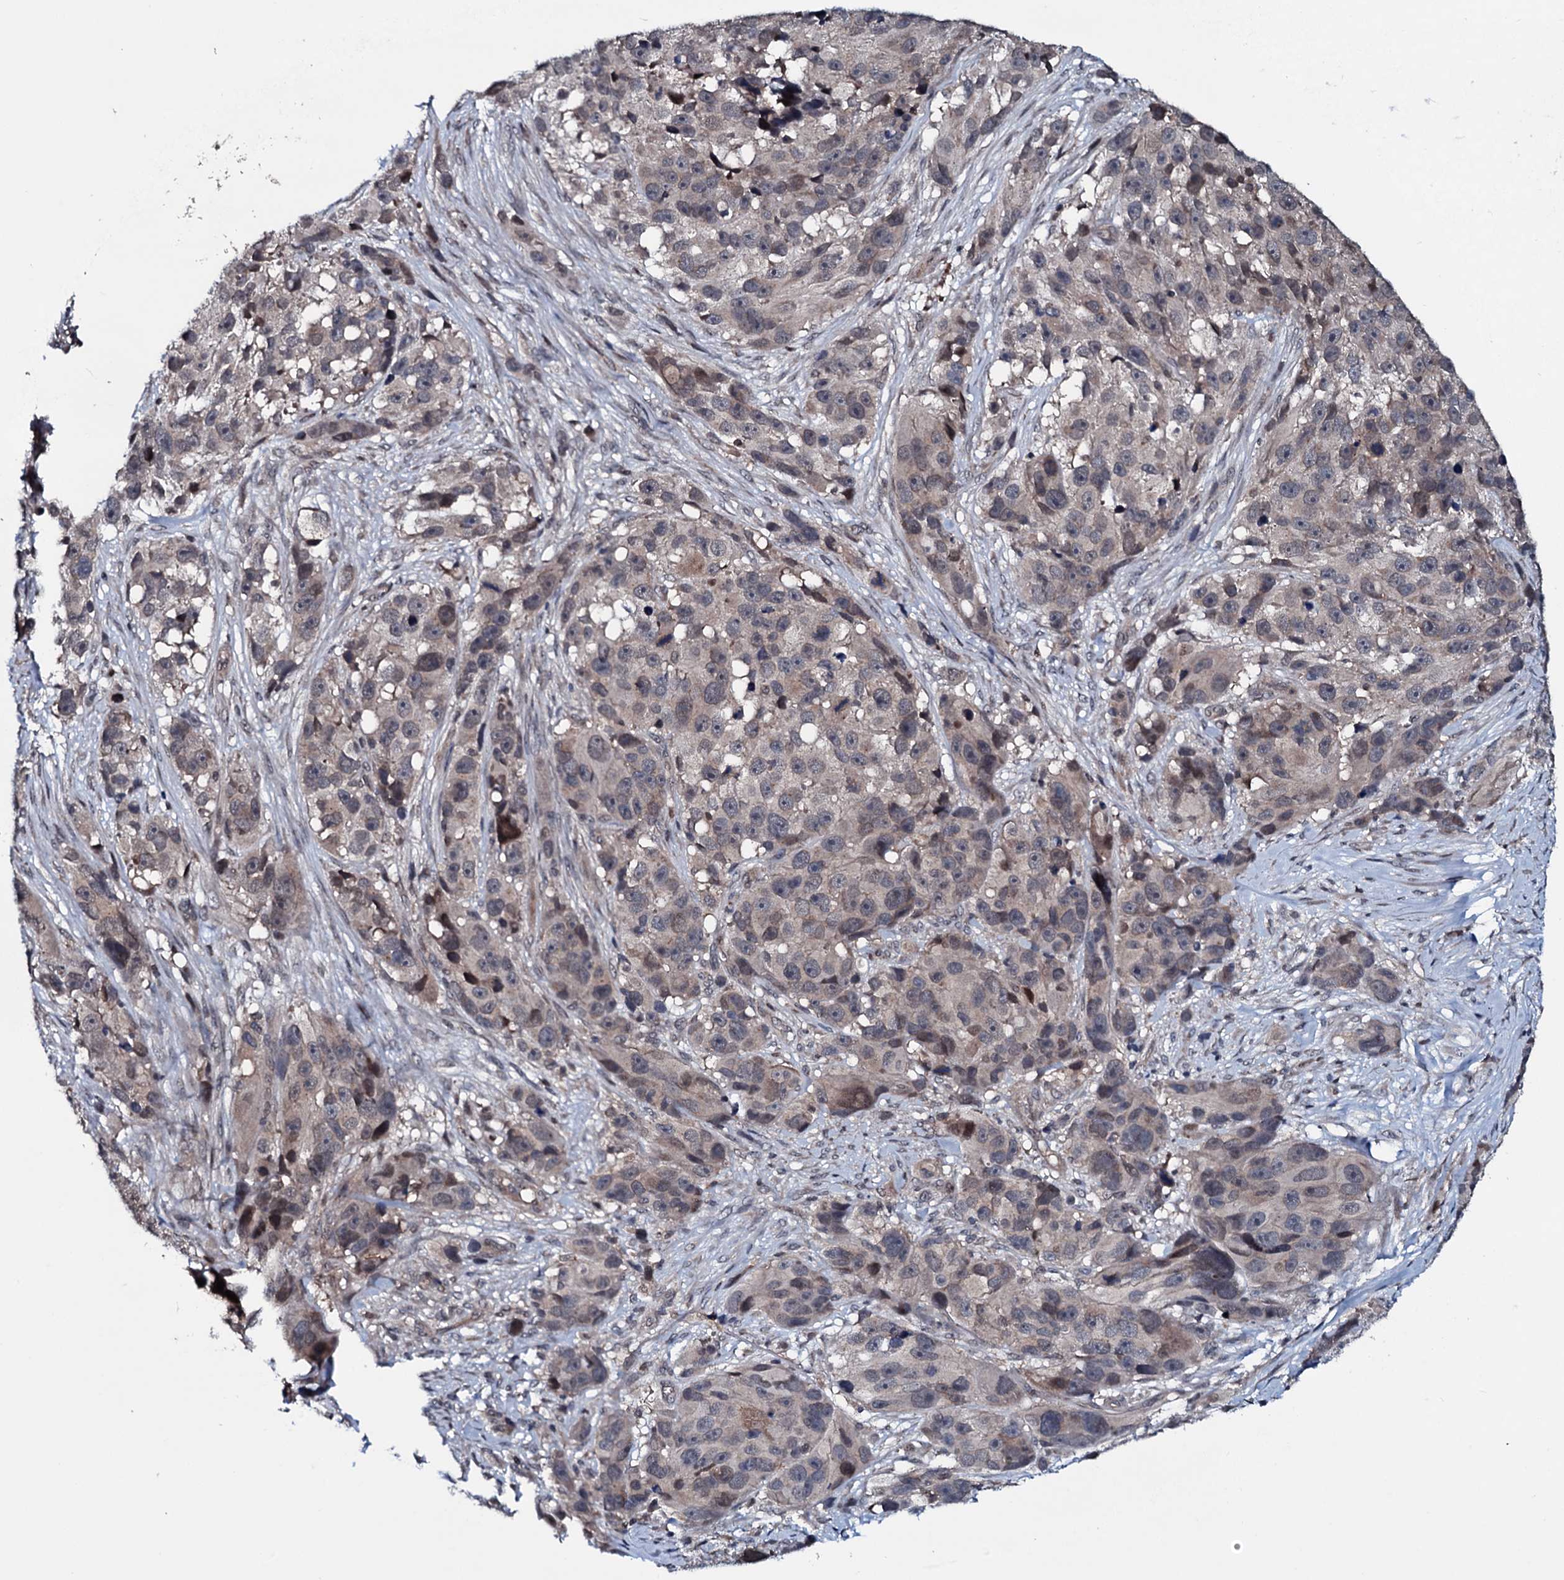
{"staining": {"intensity": "weak", "quantity": "25%-75%", "location": "cytoplasmic/membranous,nuclear"}, "tissue": "melanoma", "cell_type": "Tumor cells", "image_type": "cancer", "snomed": [{"axis": "morphology", "description": "Malignant melanoma, NOS"}, {"axis": "topography", "description": "Skin"}], "caption": "A brown stain labels weak cytoplasmic/membranous and nuclear staining of a protein in human melanoma tumor cells. (IHC, brightfield microscopy, high magnification).", "gene": "OGFOD2", "patient": {"sex": "male", "age": 84}}